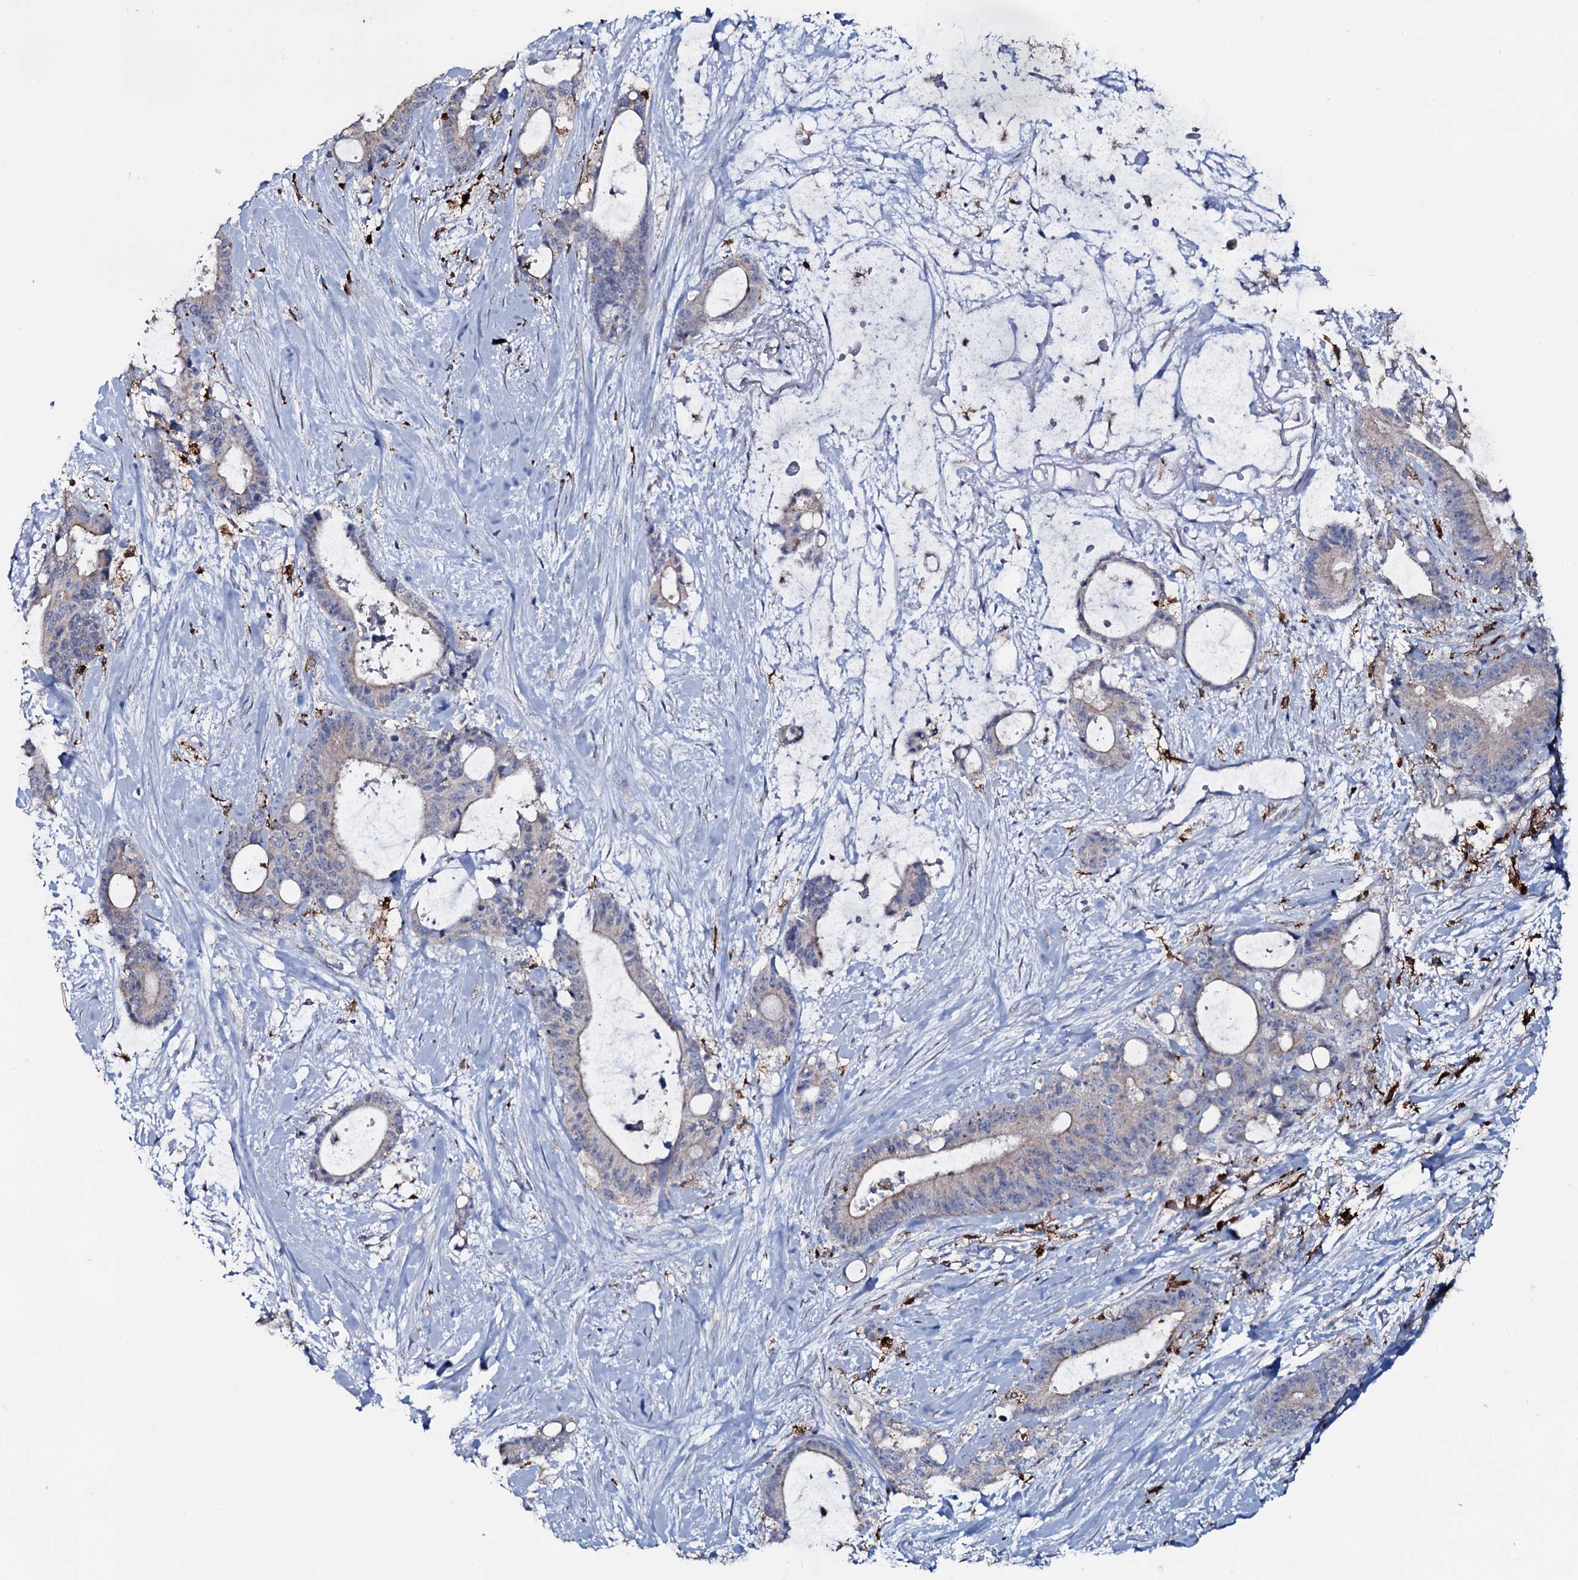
{"staining": {"intensity": "weak", "quantity": "<25%", "location": "cytoplasmic/membranous"}, "tissue": "liver cancer", "cell_type": "Tumor cells", "image_type": "cancer", "snomed": [{"axis": "morphology", "description": "Normal tissue, NOS"}, {"axis": "morphology", "description": "Cholangiocarcinoma"}, {"axis": "topography", "description": "Liver"}, {"axis": "topography", "description": "Peripheral nerve tissue"}], "caption": "High power microscopy photomicrograph of an IHC photomicrograph of cholangiocarcinoma (liver), revealing no significant expression in tumor cells.", "gene": "OSBPL2", "patient": {"sex": "female", "age": 73}}